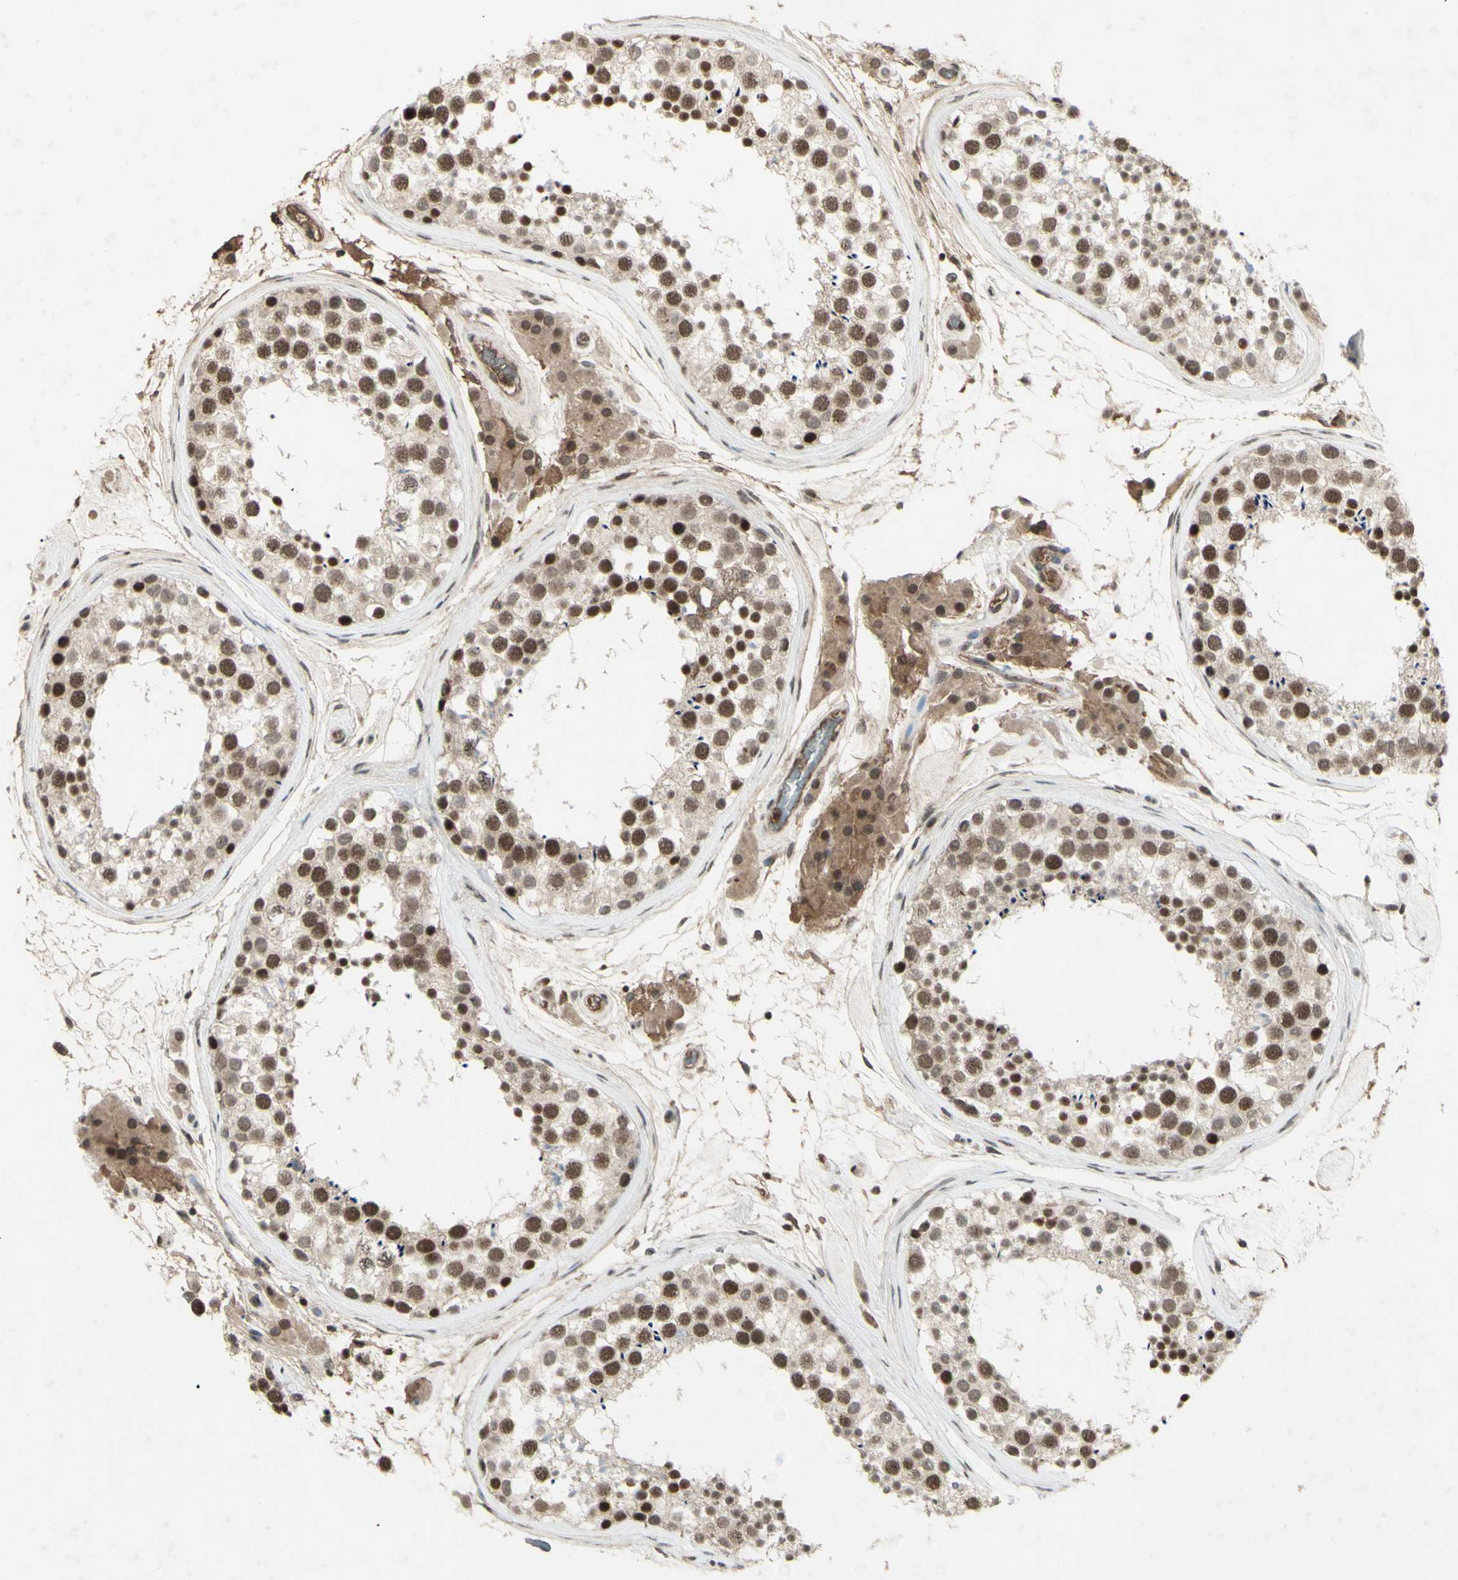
{"staining": {"intensity": "moderate", "quantity": ">75%", "location": "nuclear"}, "tissue": "testis", "cell_type": "Cells in seminiferous ducts", "image_type": "normal", "snomed": [{"axis": "morphology", "description": "Normal tissue, NOS"}, {"axis": "topography", "description": "Testis"}], "caption": "Human testis stained for a protein (brown) shows moderate nuclear positive staining in about >75% of cells in seminiferous ducts.", "gene": "SNW1", "patient": {"sex": "male", "age": 46}}